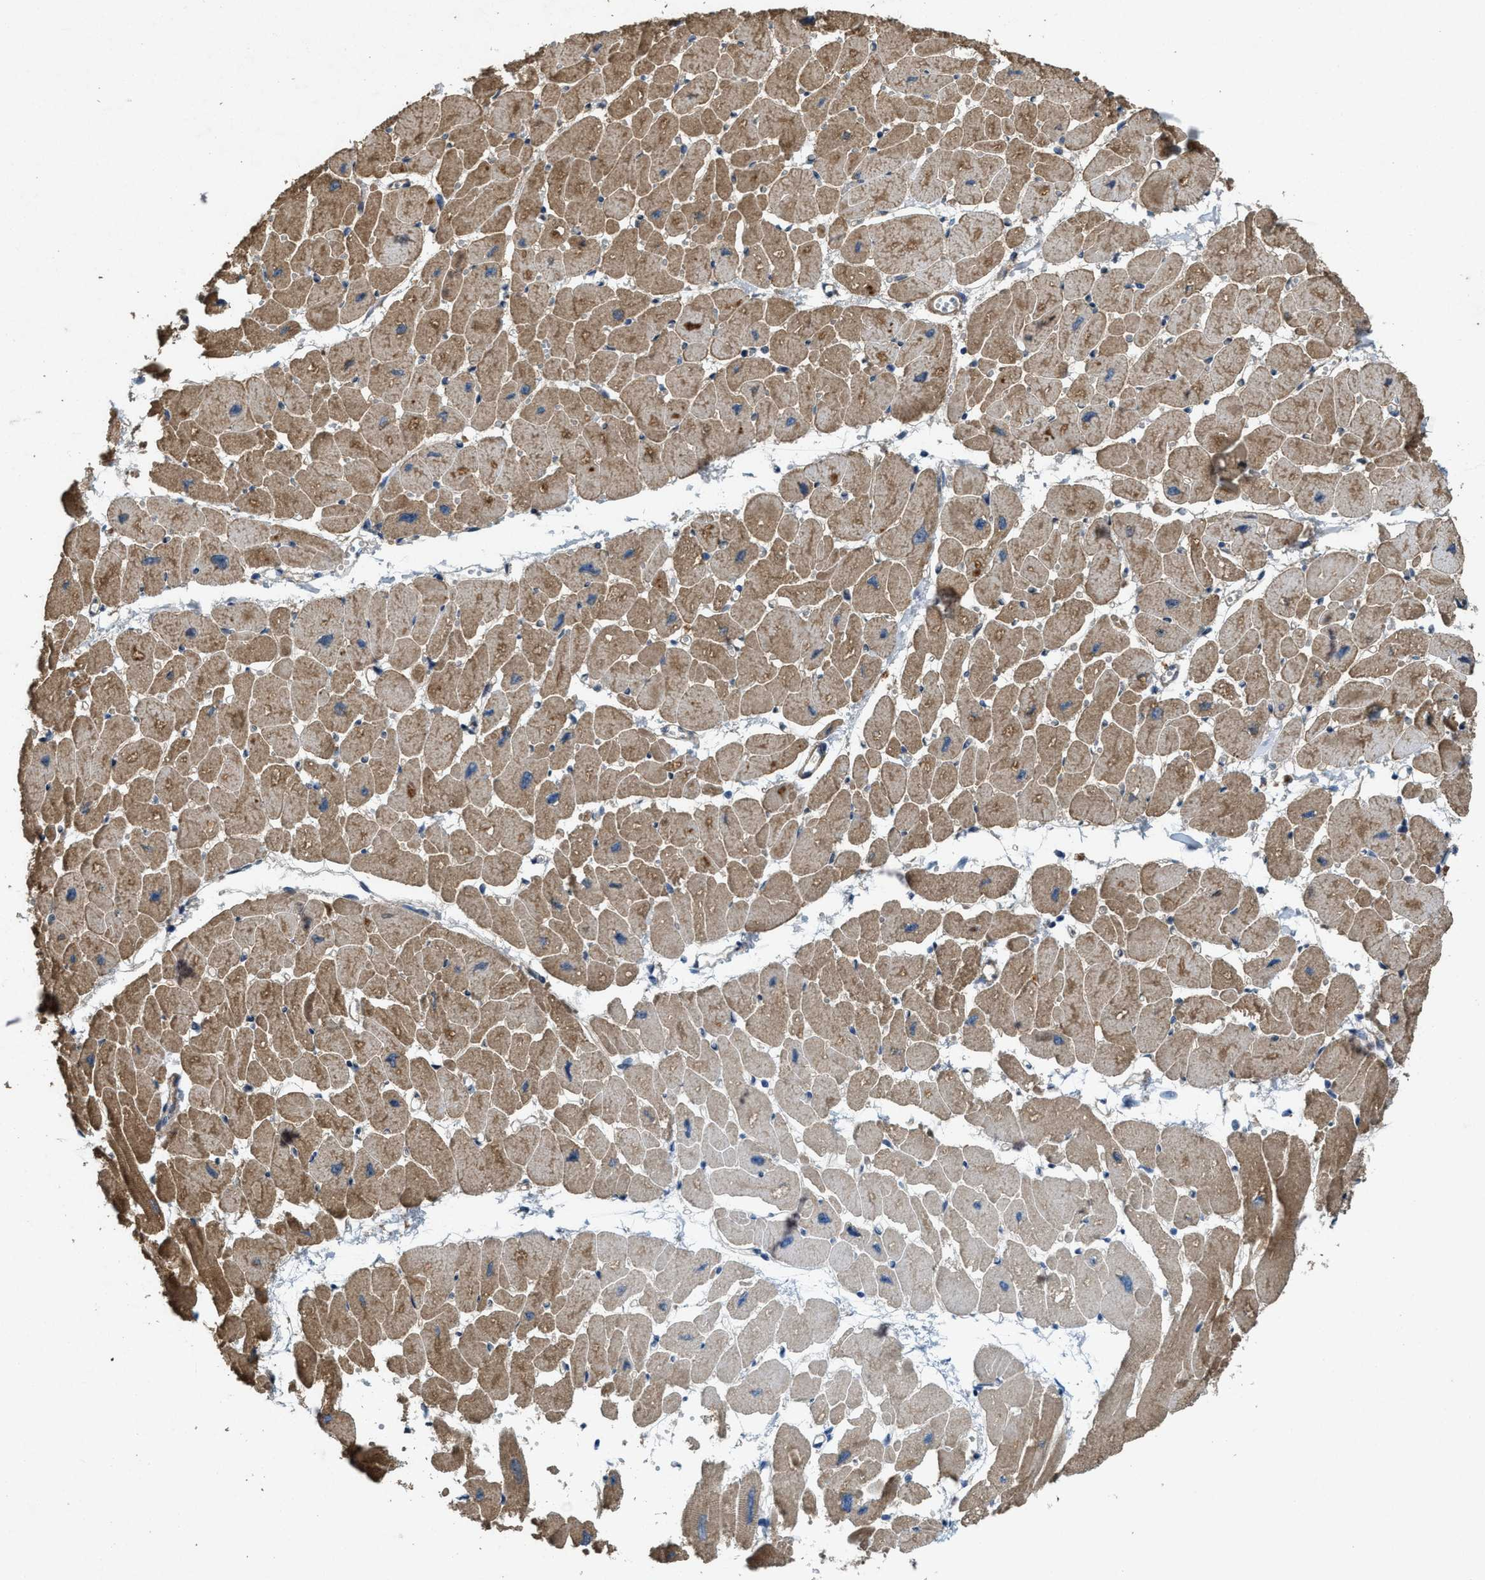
{"staining": {"intensity": "moderate", "quantity": ">75%", "location": "cytoplasmic/membranous"}, "tissue": "heart muscle", "cell_type": "Cardiomyocytes", "image_type": "normal", "snomed": [{"axis": "morphology", "description": "Normal tissue, NOS"}, {"axis": "topography", "description": "Heart"}], "caption": "Approximately >75% of cardiomyocytes in normal human heart muscle reveal moderate cytoplasmic/membranous protein positivity as visualized by brown immunohistochemical staining.", "gene": "PDP2", "patient": {"sex": "female", "age": 54}}